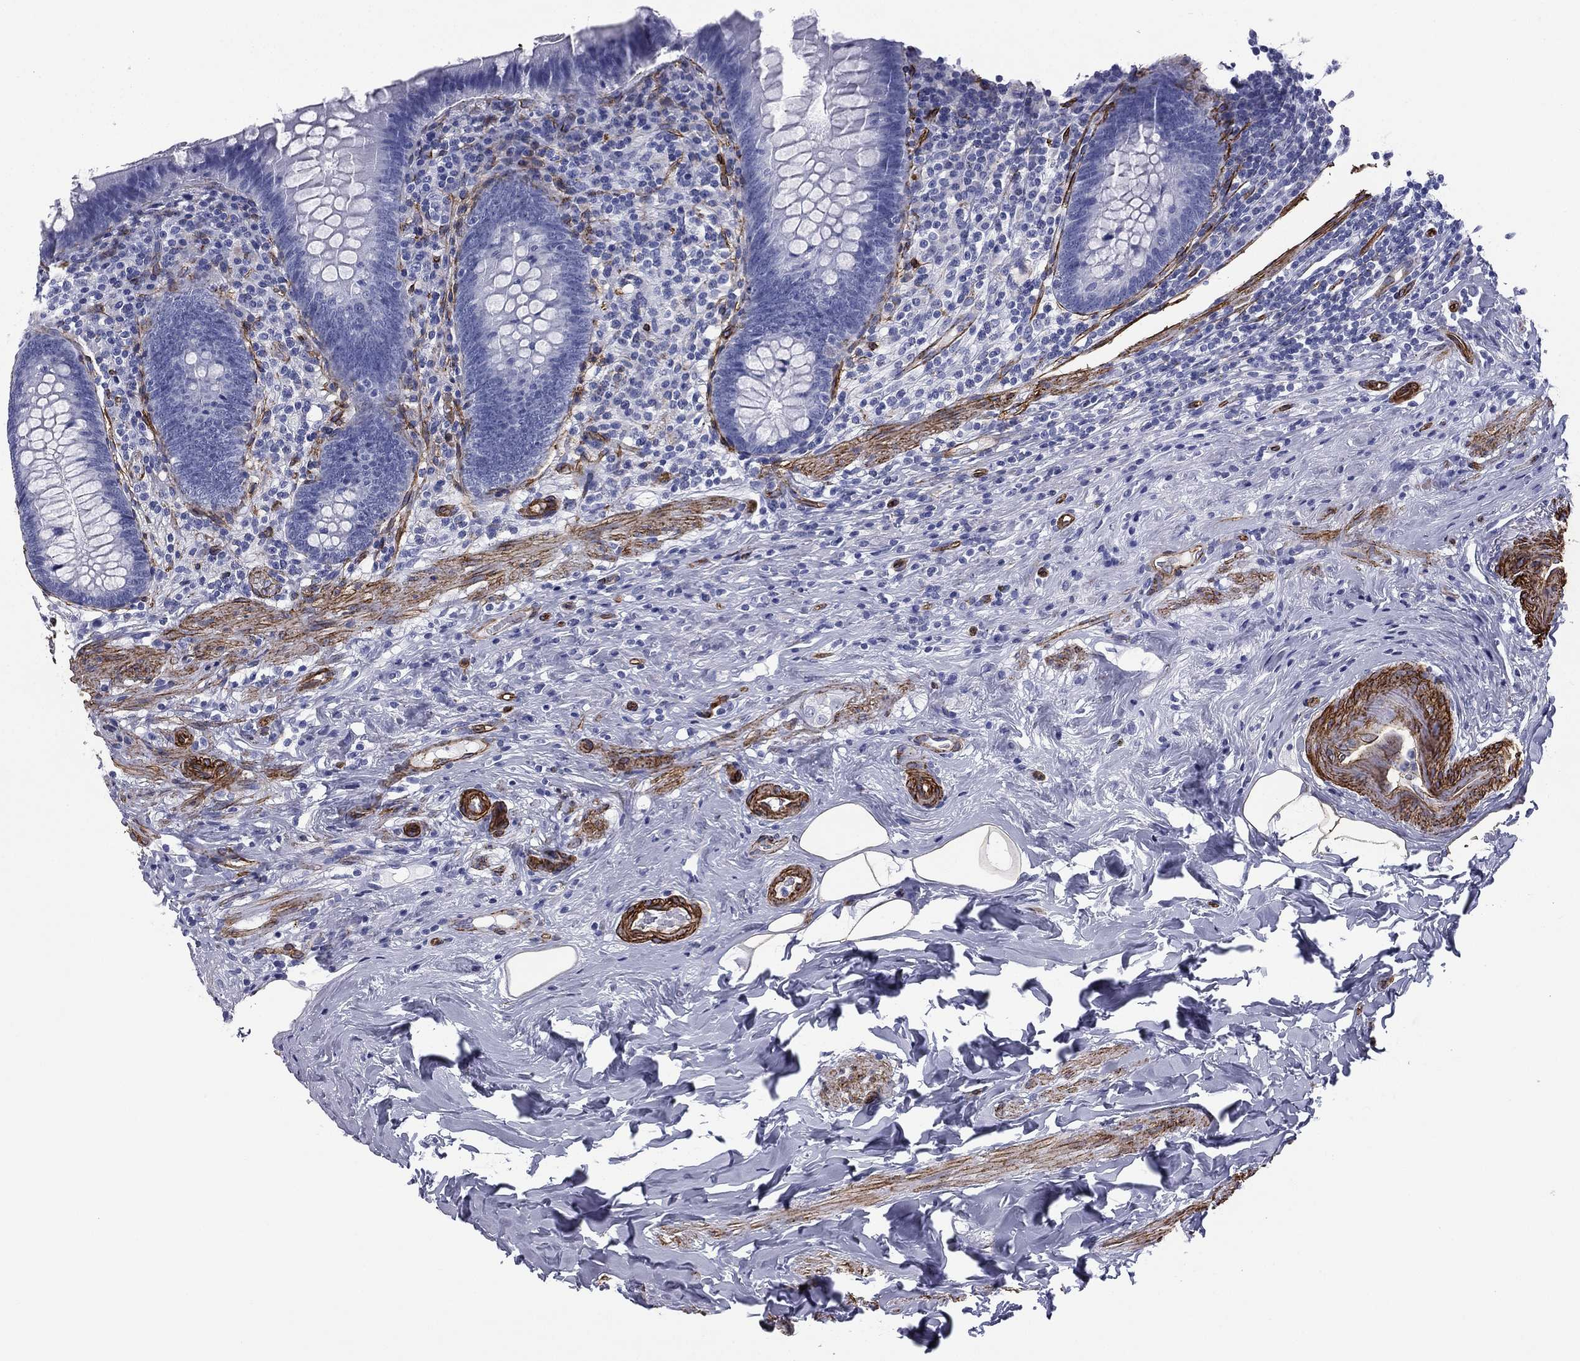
{"staining": {"intensity": "negative", "quantity": "none", "location": "none"}, "tissue": "appendix", "cell_type": "Glandular cells", "image_type": "normal", "snomed": [{"axis": "morphology", "description": "Normal tissue, NOS"}, {"axis": "topography", "description": "Appendix"}], "caption": "A micrograph of appendix stained for a protein reveals no brown staining in glandular cells.", "gene": "CAVIN3", "patient": {"sex": "male", "age": 47}}